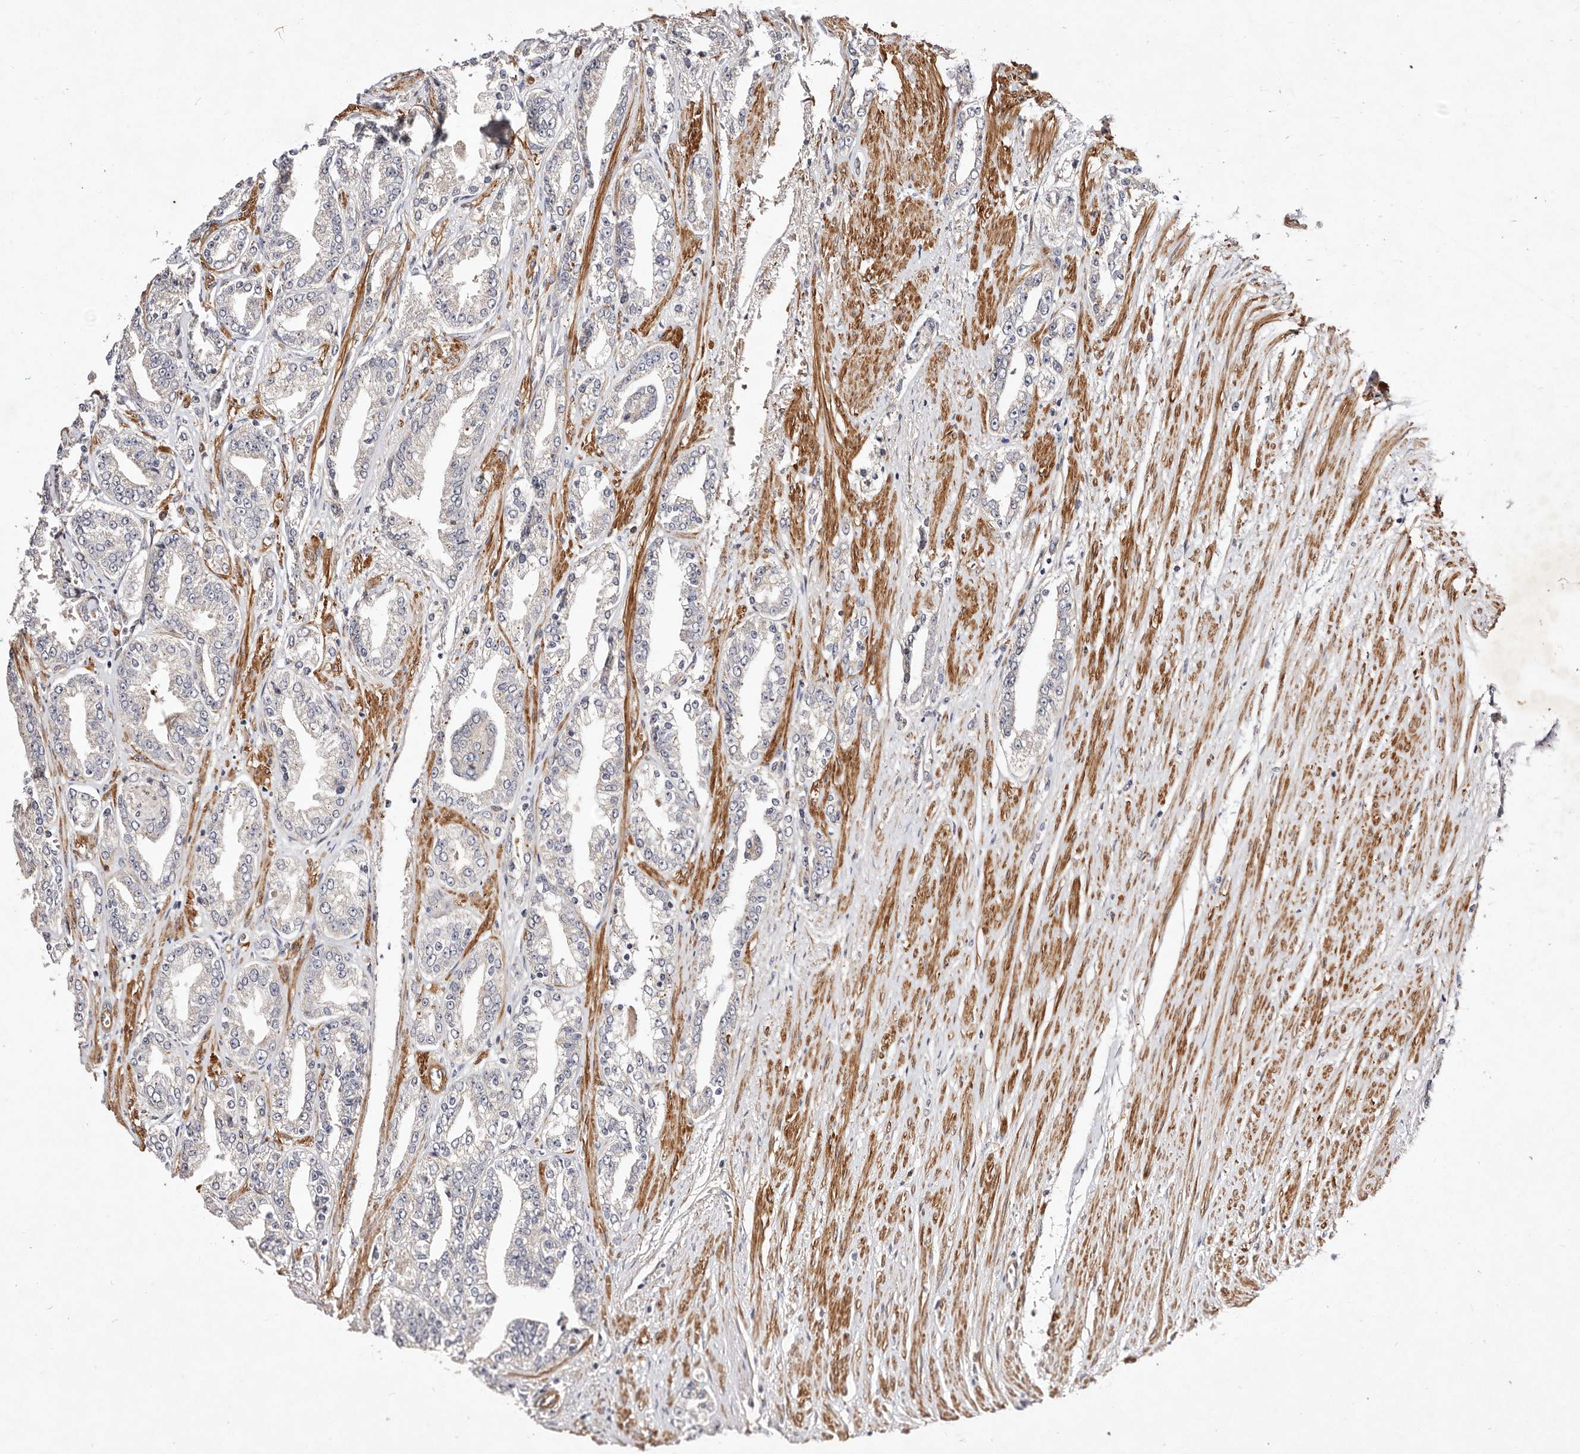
{"staining": {"intensity": "negative", "quantity": "none", "location": "none"}, "tissue": "prostate cancer", "cell_type": "Tumor cells", "image_type": "cancer", "snomed": [{"axis": "morphology", "description": "Adenocarcinoma, High grade"}, {"axis": "topography", "description": "Prostate"}], "caption": "Prostate cancer (high-grade adenocarcinoma) stained for a protein using immunohistochemistry shows no expression tumor cells.", "gene": "MTMR11", "patient": {"sex": "male", "age": 71}}